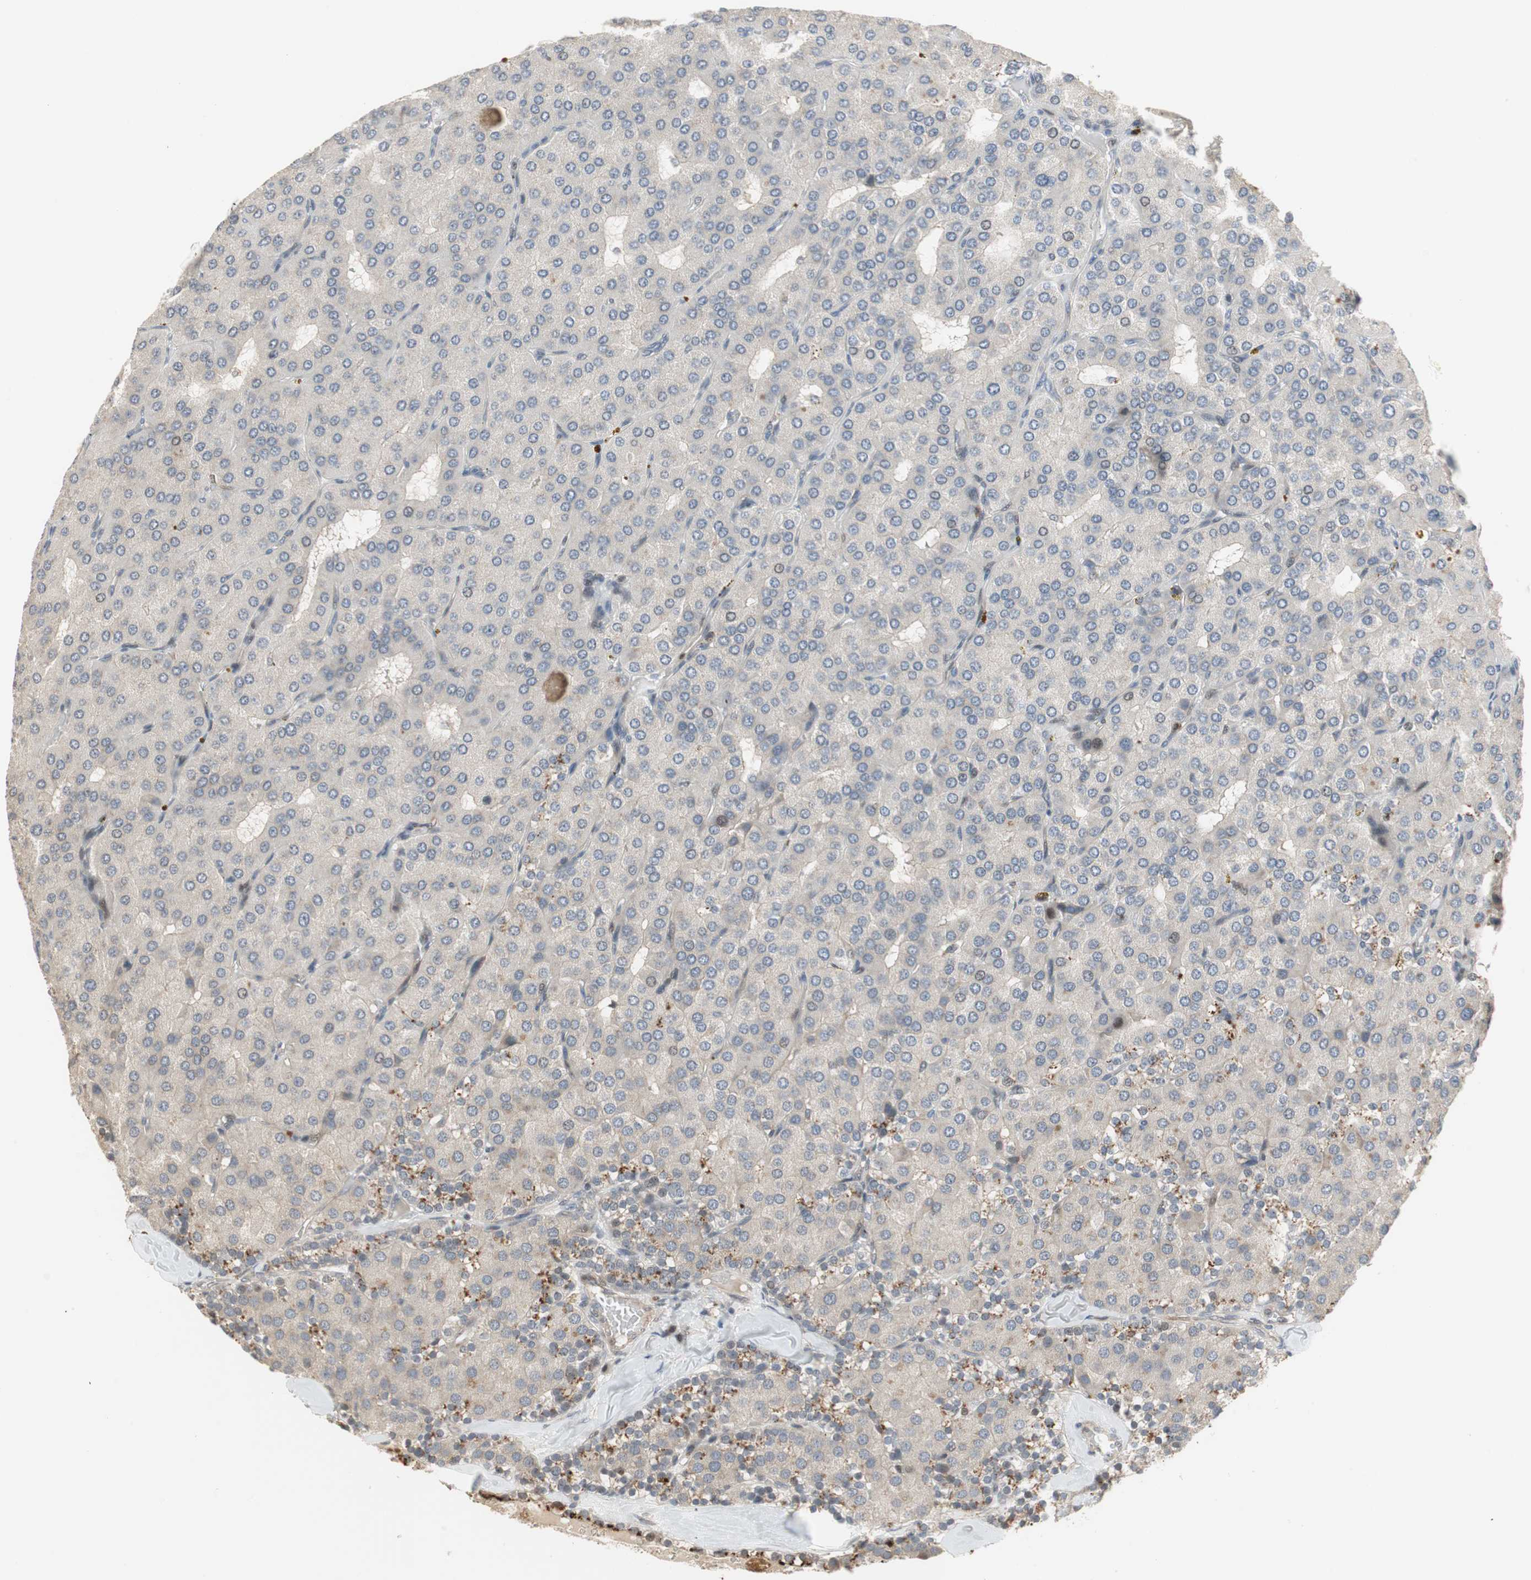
{"staining": {"intensity": "weak", "quantity": "<25%", "location": "cytoplasmic/membranous"}, "tissue": "parathyroid gland", "cell_type": "Glandular cells", "image_type": "normal", "snomed": [{"axis": "morphology", "description": "Normal tissue, NOS"}, {"axis": "morphology", "description": "Adenoma, NOS"}, {"axis": "topography", "description": "Parathyroid gland"}], "caption": "Human parathyroid gland stained for a protein using immunohistochemistry (IHC) reveals no expression in glandular cells.", "gene": "SNX4", "patient": {"sex": "female", "age": 86}}